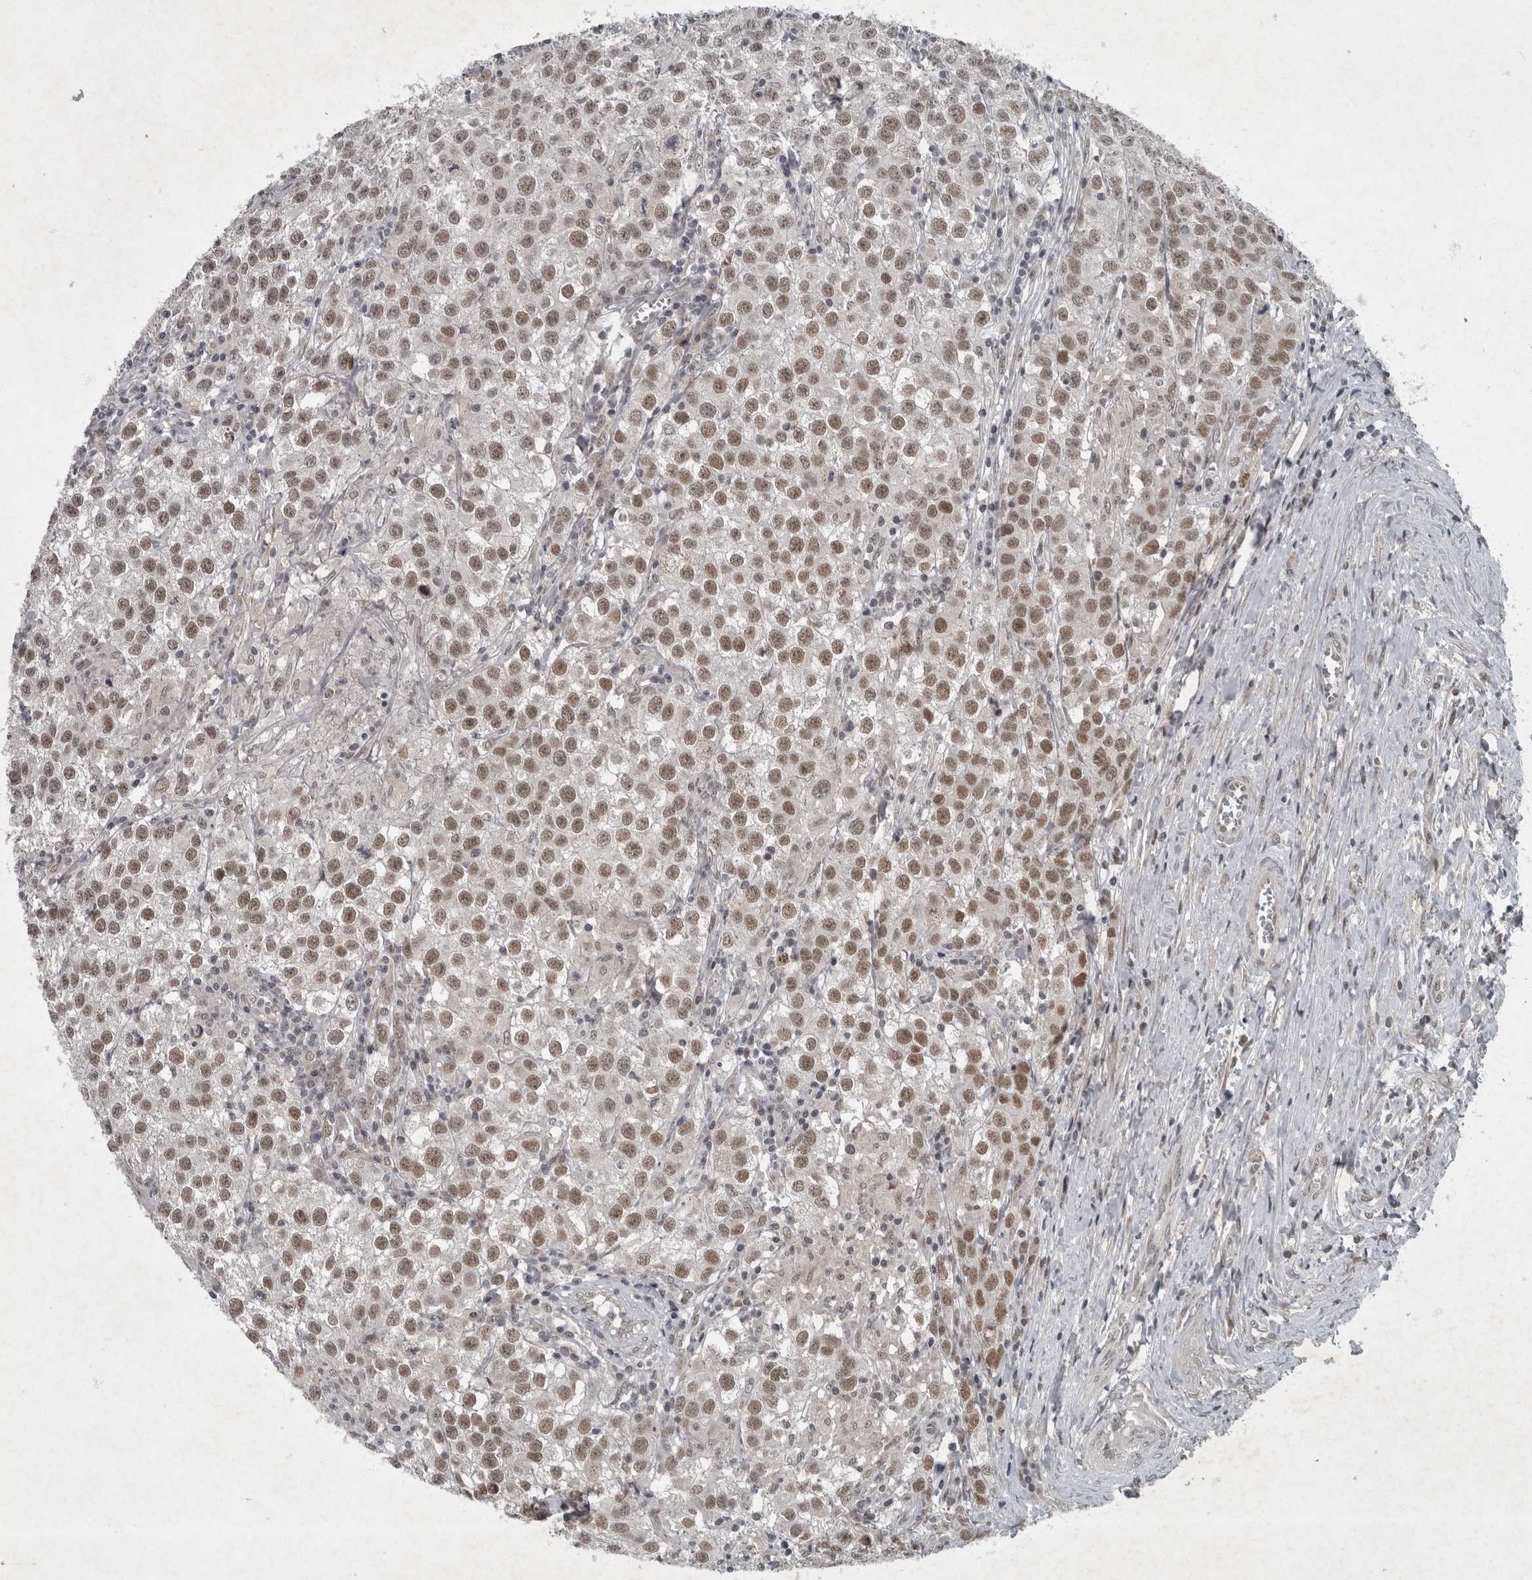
{"staining": {"intensity": "moderate", "quantity": ">75%", "location": "nuclear"}, "tissue": "testis cancer", "cell_type": "Tumor cells", "image_type": "cancer", "snomed": [{"axis": "morphology", "description": "Seminoma, NOS"}, {"axis": "morphology", "description": "Carcinoma, Embryonal, NOS"}, {"axis": "topography", "description": "Testis"}], "caption": "A histopathology image of human testis cancer (seminoma) stained for a protein demonstrates moderate nuclear brown staining in tumor cells.", "gene": "WDR33", "patient": {"sex": "male", "age": 43}}